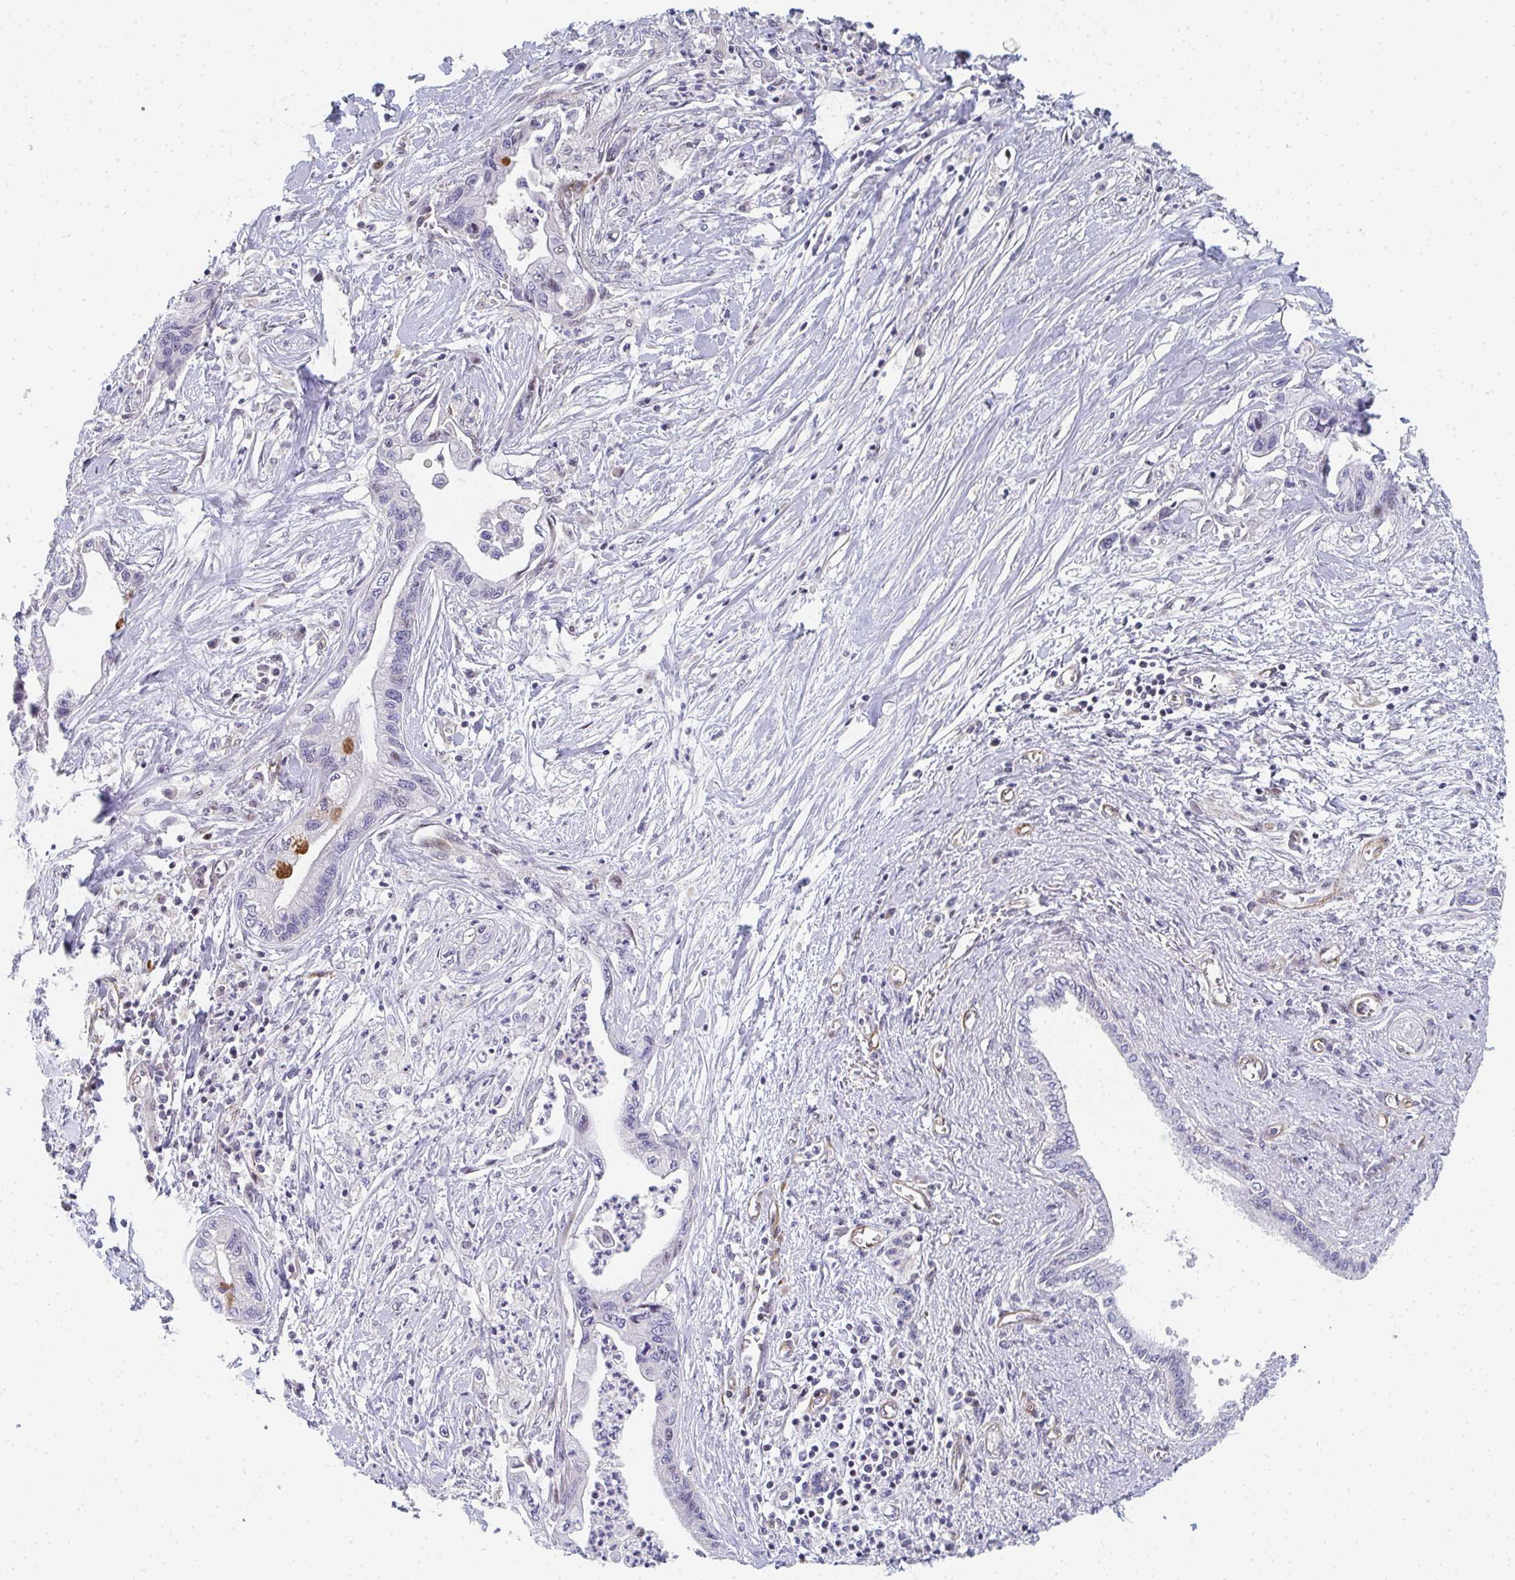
{"staining": {"intensity": "negative", "quantity": "none", "location": "none"}, "tissue": "pancreatic cancer", "cell_type": "Tumor cells", "image_type": "cancer", "snomed": [{"axis": "morphology", "description": "Adenocarcinoma, NOS"}, {"axis": "topography", "description": "Pancreas"}], "caption": "DAB (3,3'-diaminobenzidine) immunohistochemical staining of pancreatic adenocarcinoma exhibits no significant staining in tumor cells.", "gene": "ZIC3", "patient": {"sex": "male", "age": 61}}